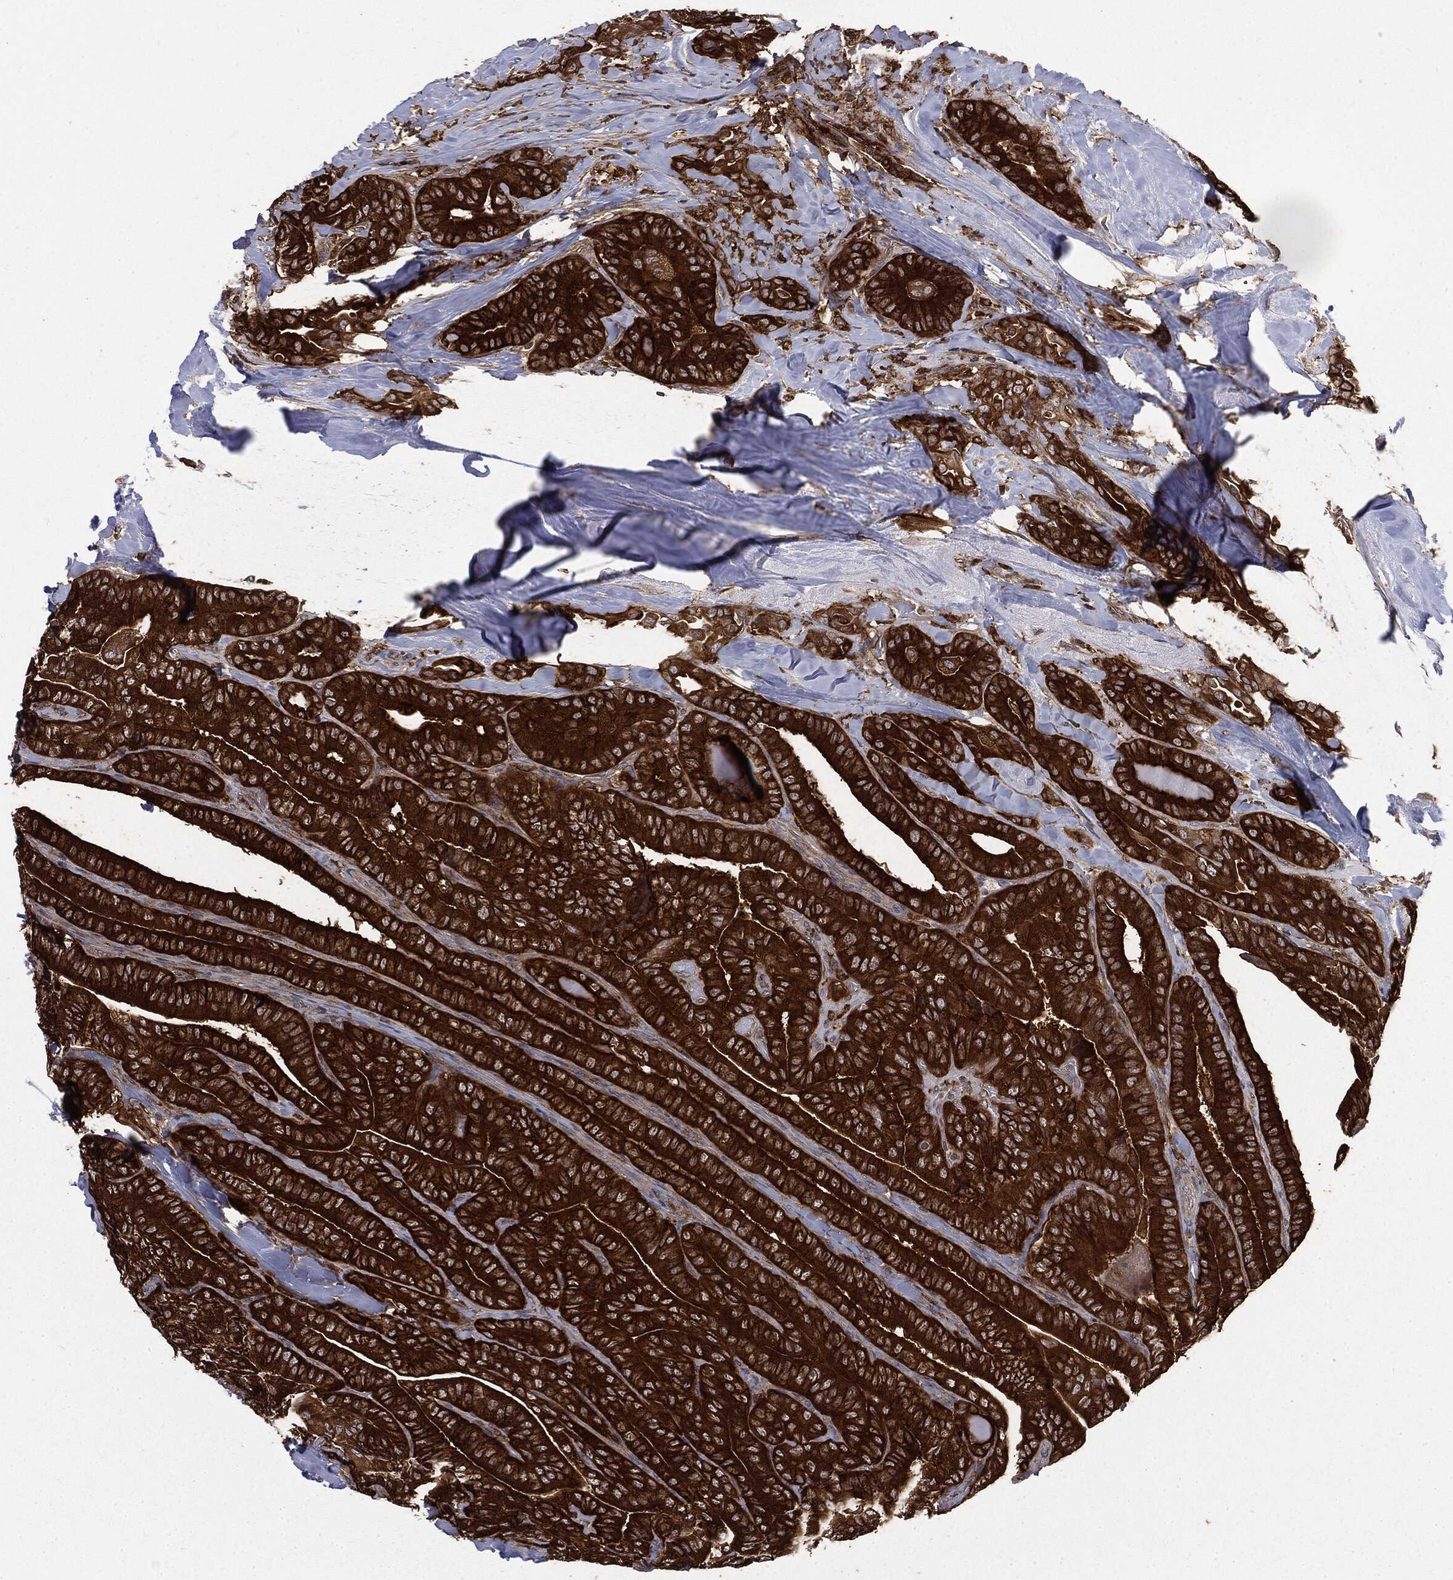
{"staining": {"intensity": "strong", "quantity": ">75%", "location": "cytoplasmic/membranous"}, "tissue": "thyroid cancer", "cell_type": "Tumor cells", "image_type": "cancer", "snomed": [{"axis": "morphology", "description": "Papillary adenocarcinoma, NOS"}, {"axis": "topography", "description": "Thyroid gland"}], "caption": "Brown immunohistochemical staining in human thyroid cancer (papillary adenocarcinoma) exhibits strong cytoplasmic/membranous expression in about >75% of tumor cells. The protein is stained brown, and the nuclei are stained in blue (DAB (3,3'-diaminobenzidine) IHC with brightfield microscopy, high magnification).", "gene": "SNX5", "patient": {"sex": "male", "age": 61}}